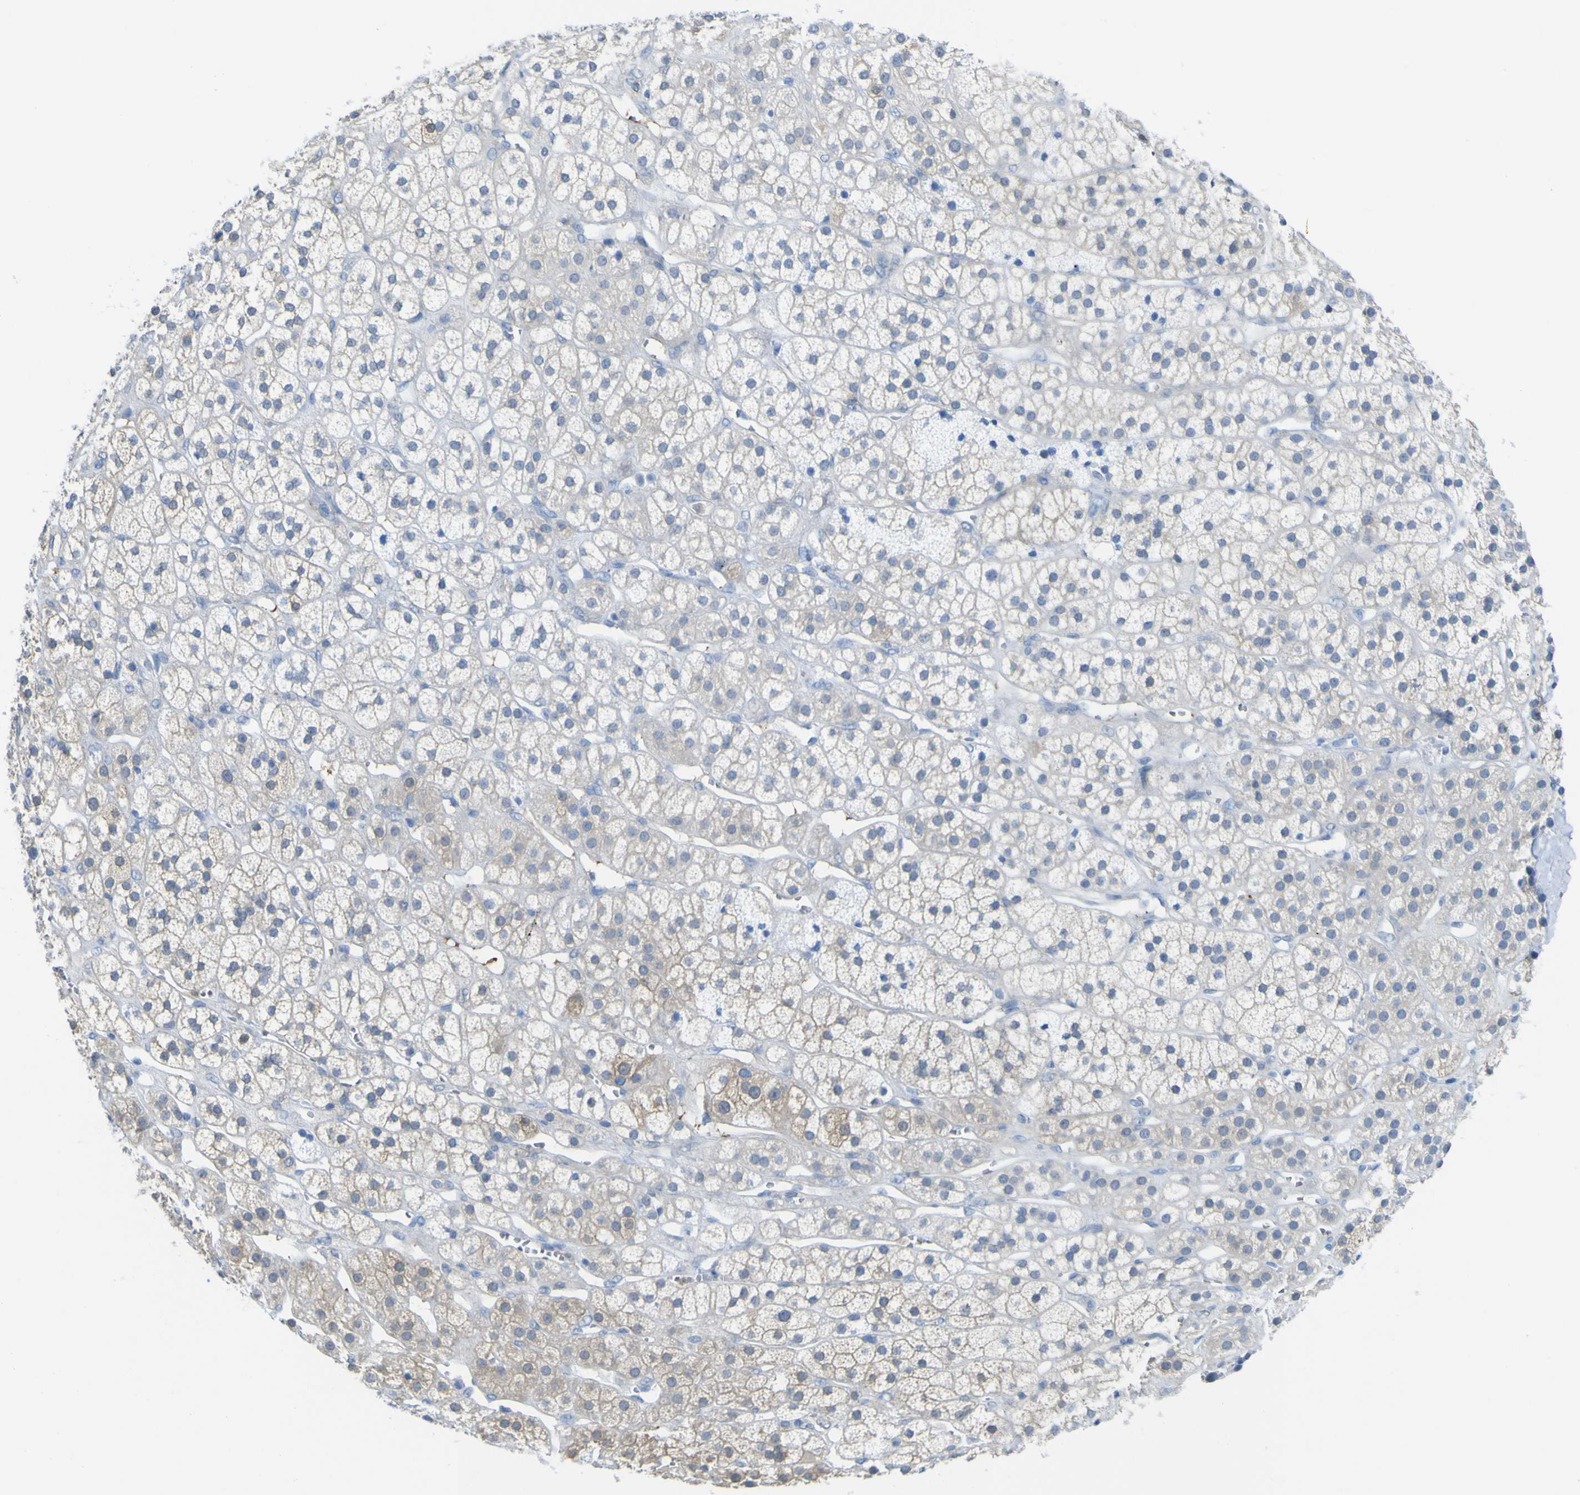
{"staining": {"intensity": "moderate", "quantity": "<25%", "location": "cytoplasmic/membranous"}, "tissue": "adrenal gland", "cell_type": "Glandular cells", "image_type": "normal", "snomed": [{"axis": "morphology", "description": "Normal tissue, NOS"}, {"axis": "topography", "description": "Adrenal gland"}], "caption": "Immunohistochemical staining of benign human adrenal gland exhibits moderate cytoplasmic/membranous protein expression in about <25% of glandular cells. Nuclei are stained in blue.", "gene": "ABHD3", "patient": {"sex": "male", "age": 56}}